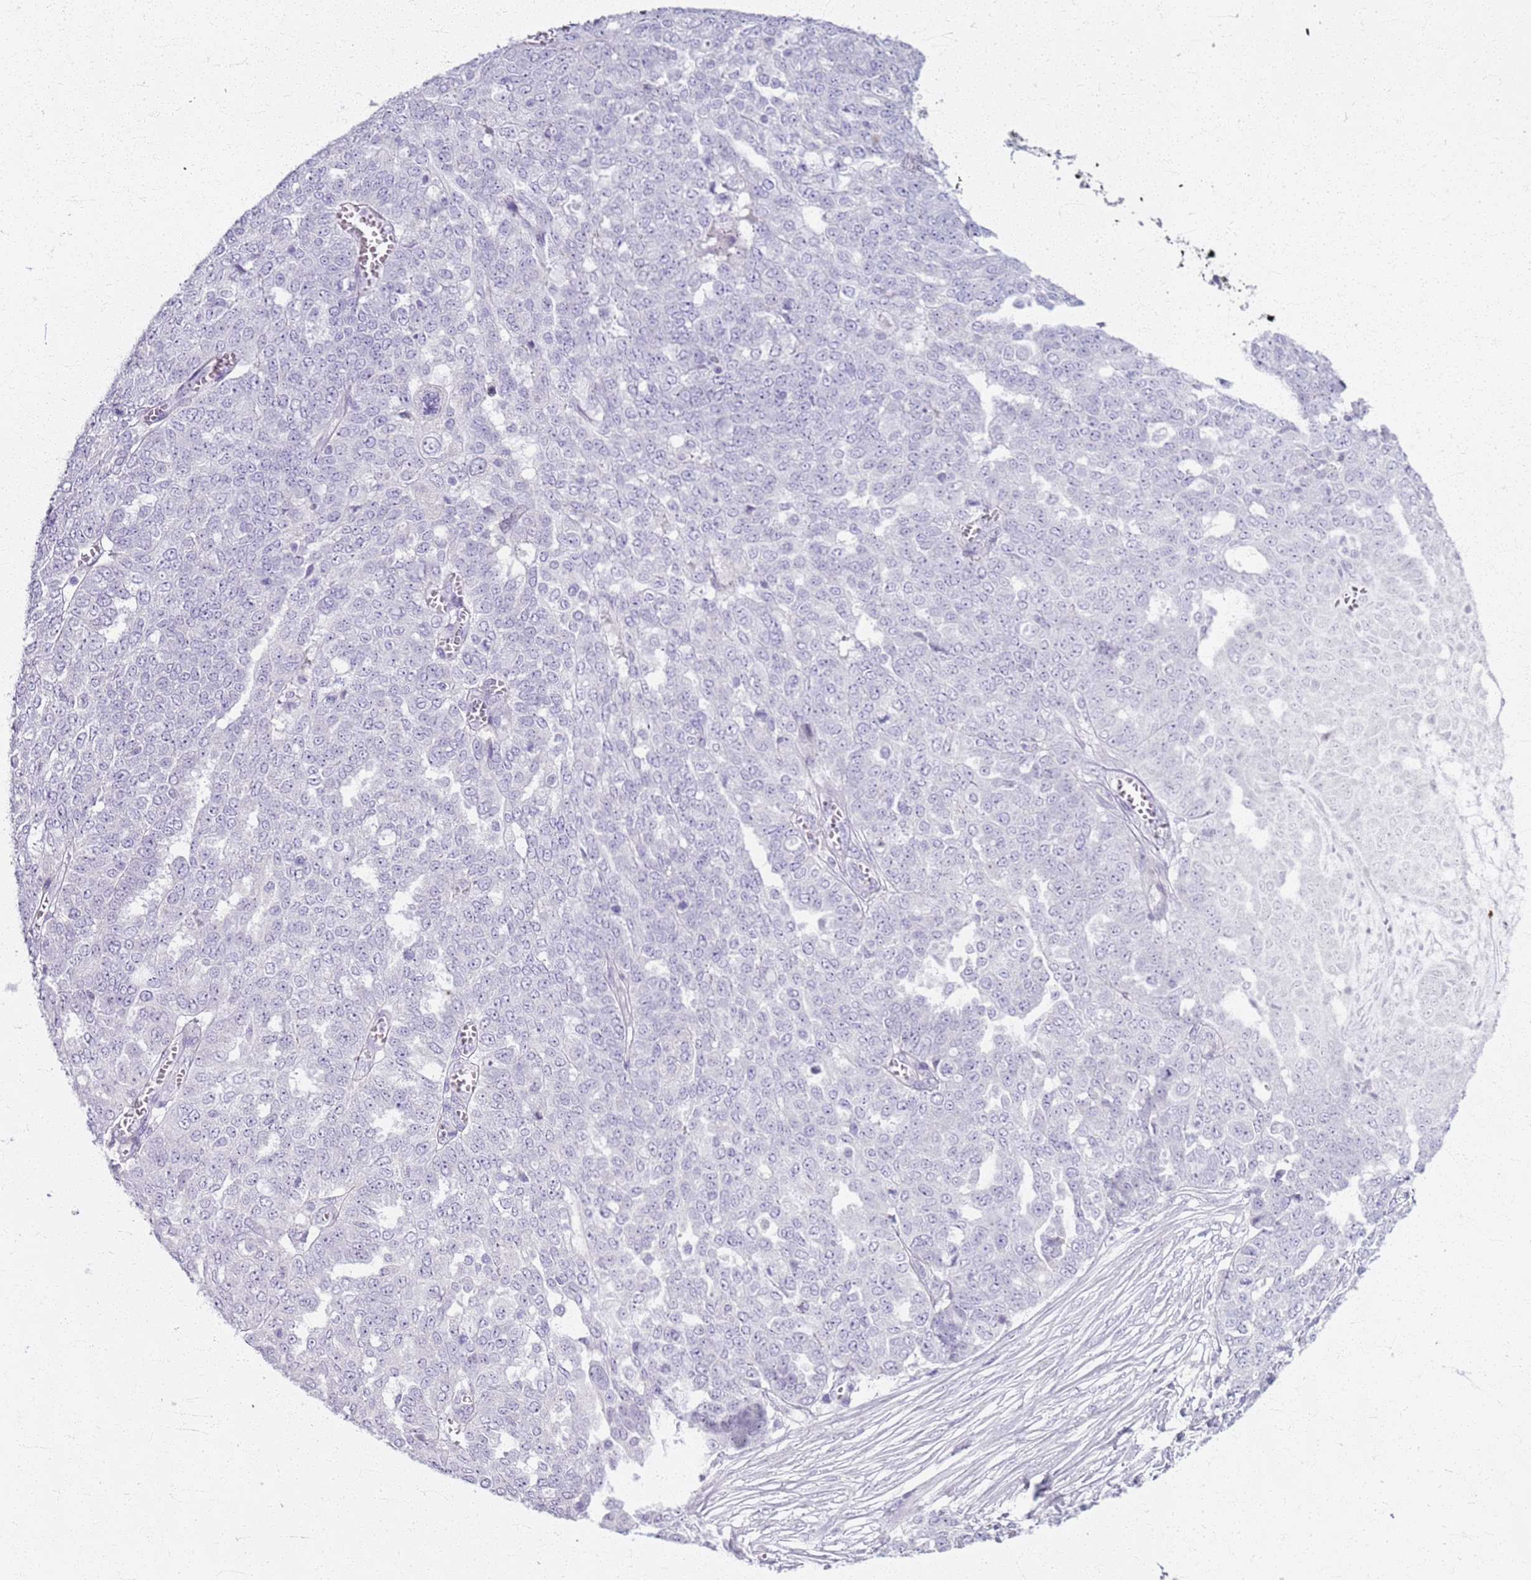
{"staining": {"intensity": "negative", "quantity": "none", "location": "none"}, "tissue": "ovarian cancer", "cell_type": "Tumor cells", "image_type": "cancer", "snomed": [{"axis": "morphology", "description": "Cystadenocarcinoma, serous, NOS"}, {"axis": "topography", "description": "Soft tissue"}, {"axis": "topography", "description": "Ovary"}], "caption": "Immunohistochemistry micrograph of human ovarian cancer (serous cystadenocarcinoma) stained for a protein (brown), which displays no positivity in tumor cells.", "gene": "CSRP3", "patient": {"sex": "female", "age": 57}}